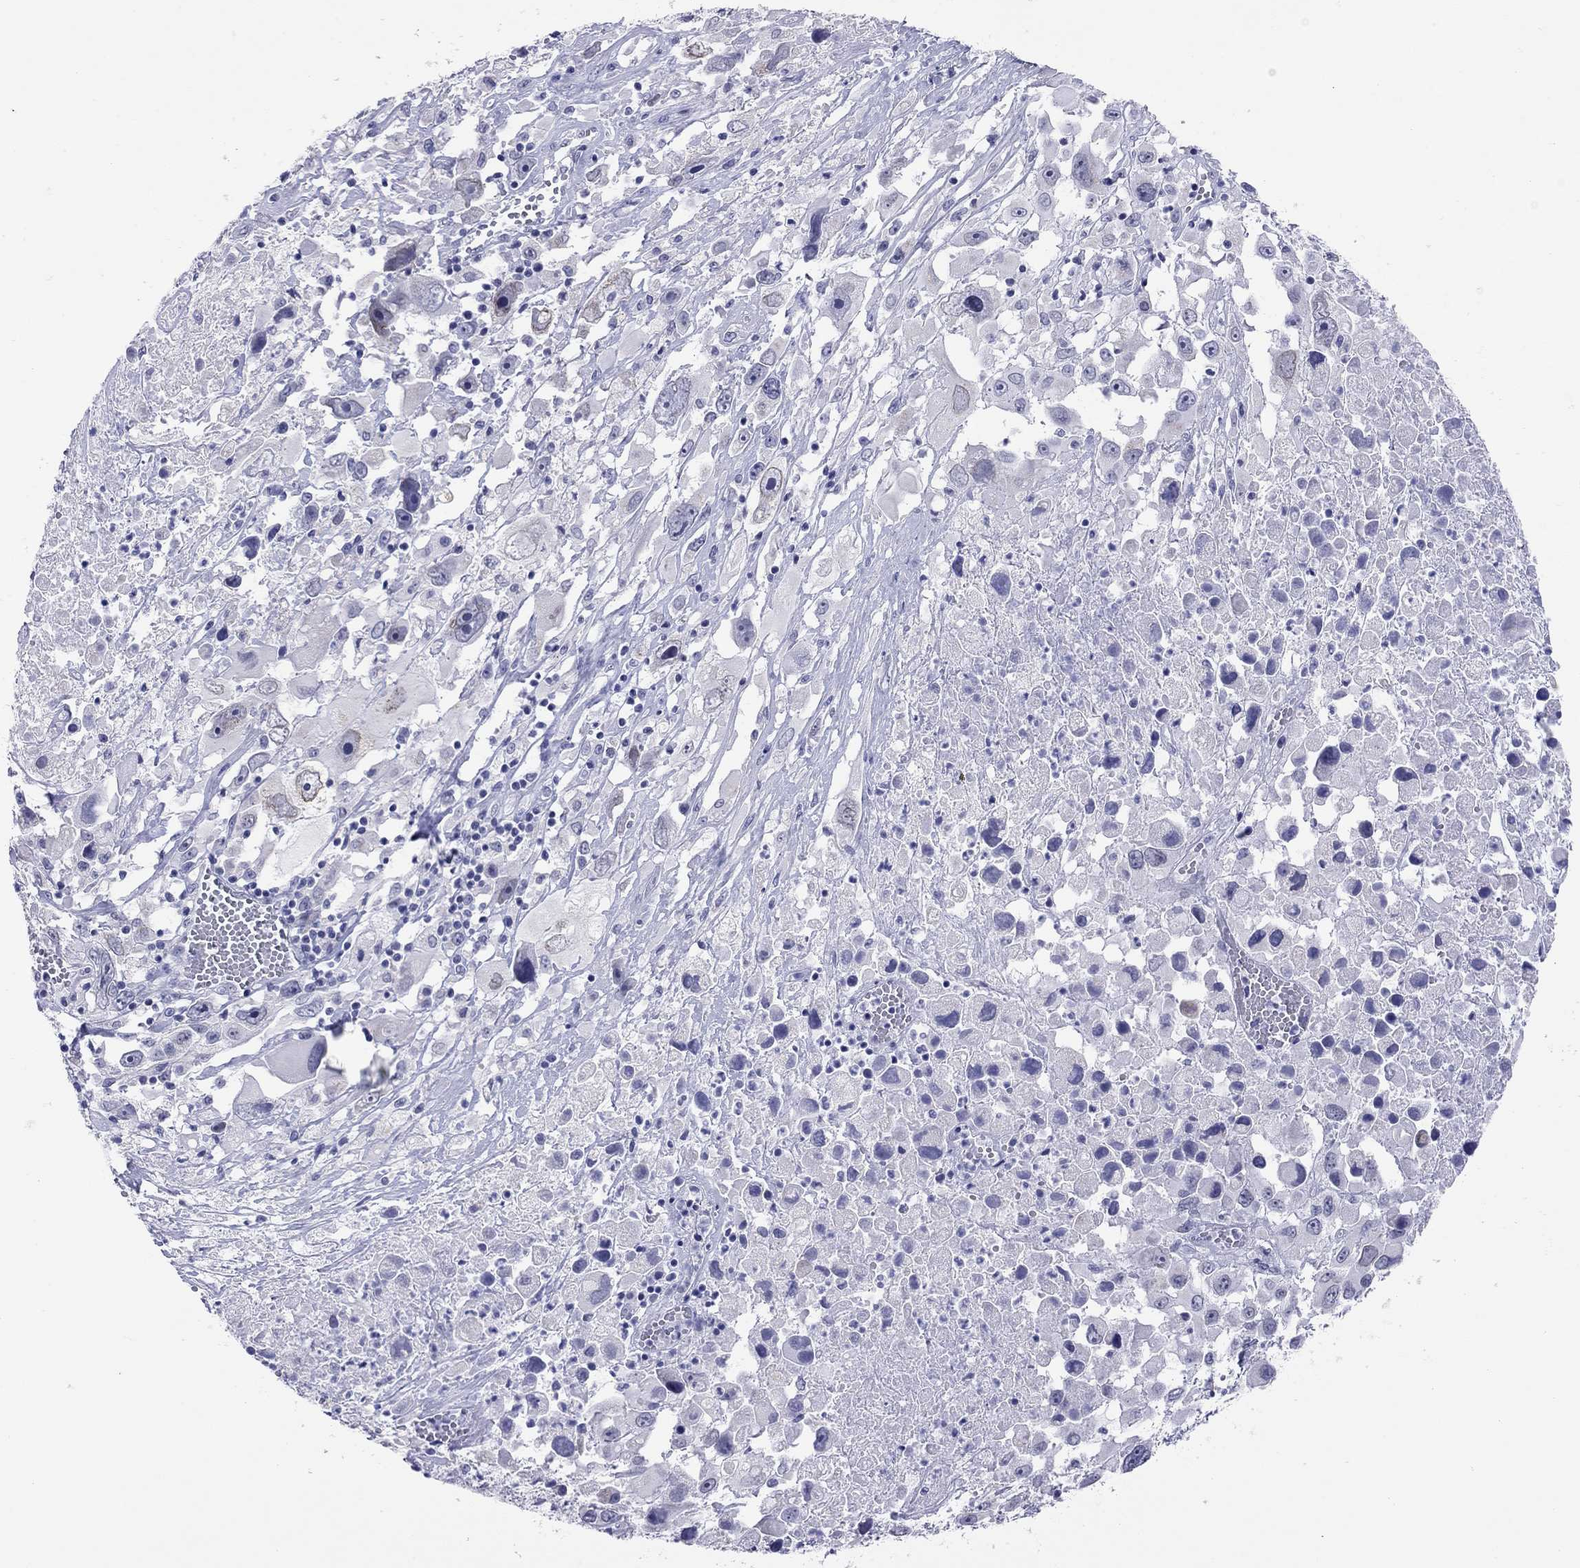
{"staining": {"intensity": "negative", "quantity": "none", "location": "none"}, "tissue": "melanoma", "cell_type": "Tumor cells", "image_type": "cancer", "snomed": [{"axis": "morphology", "description": "Malignant melanoma, Metastatic site"}, {"axis": "topography", "description": "Soft tissue"}], "caption": "IHC histopathology image of melanoma stained for a protein (brown), which demonstrates no staining in tumor cells.", "gene": "ARMC12", "patient": {"sex": "male", "age": 50}}